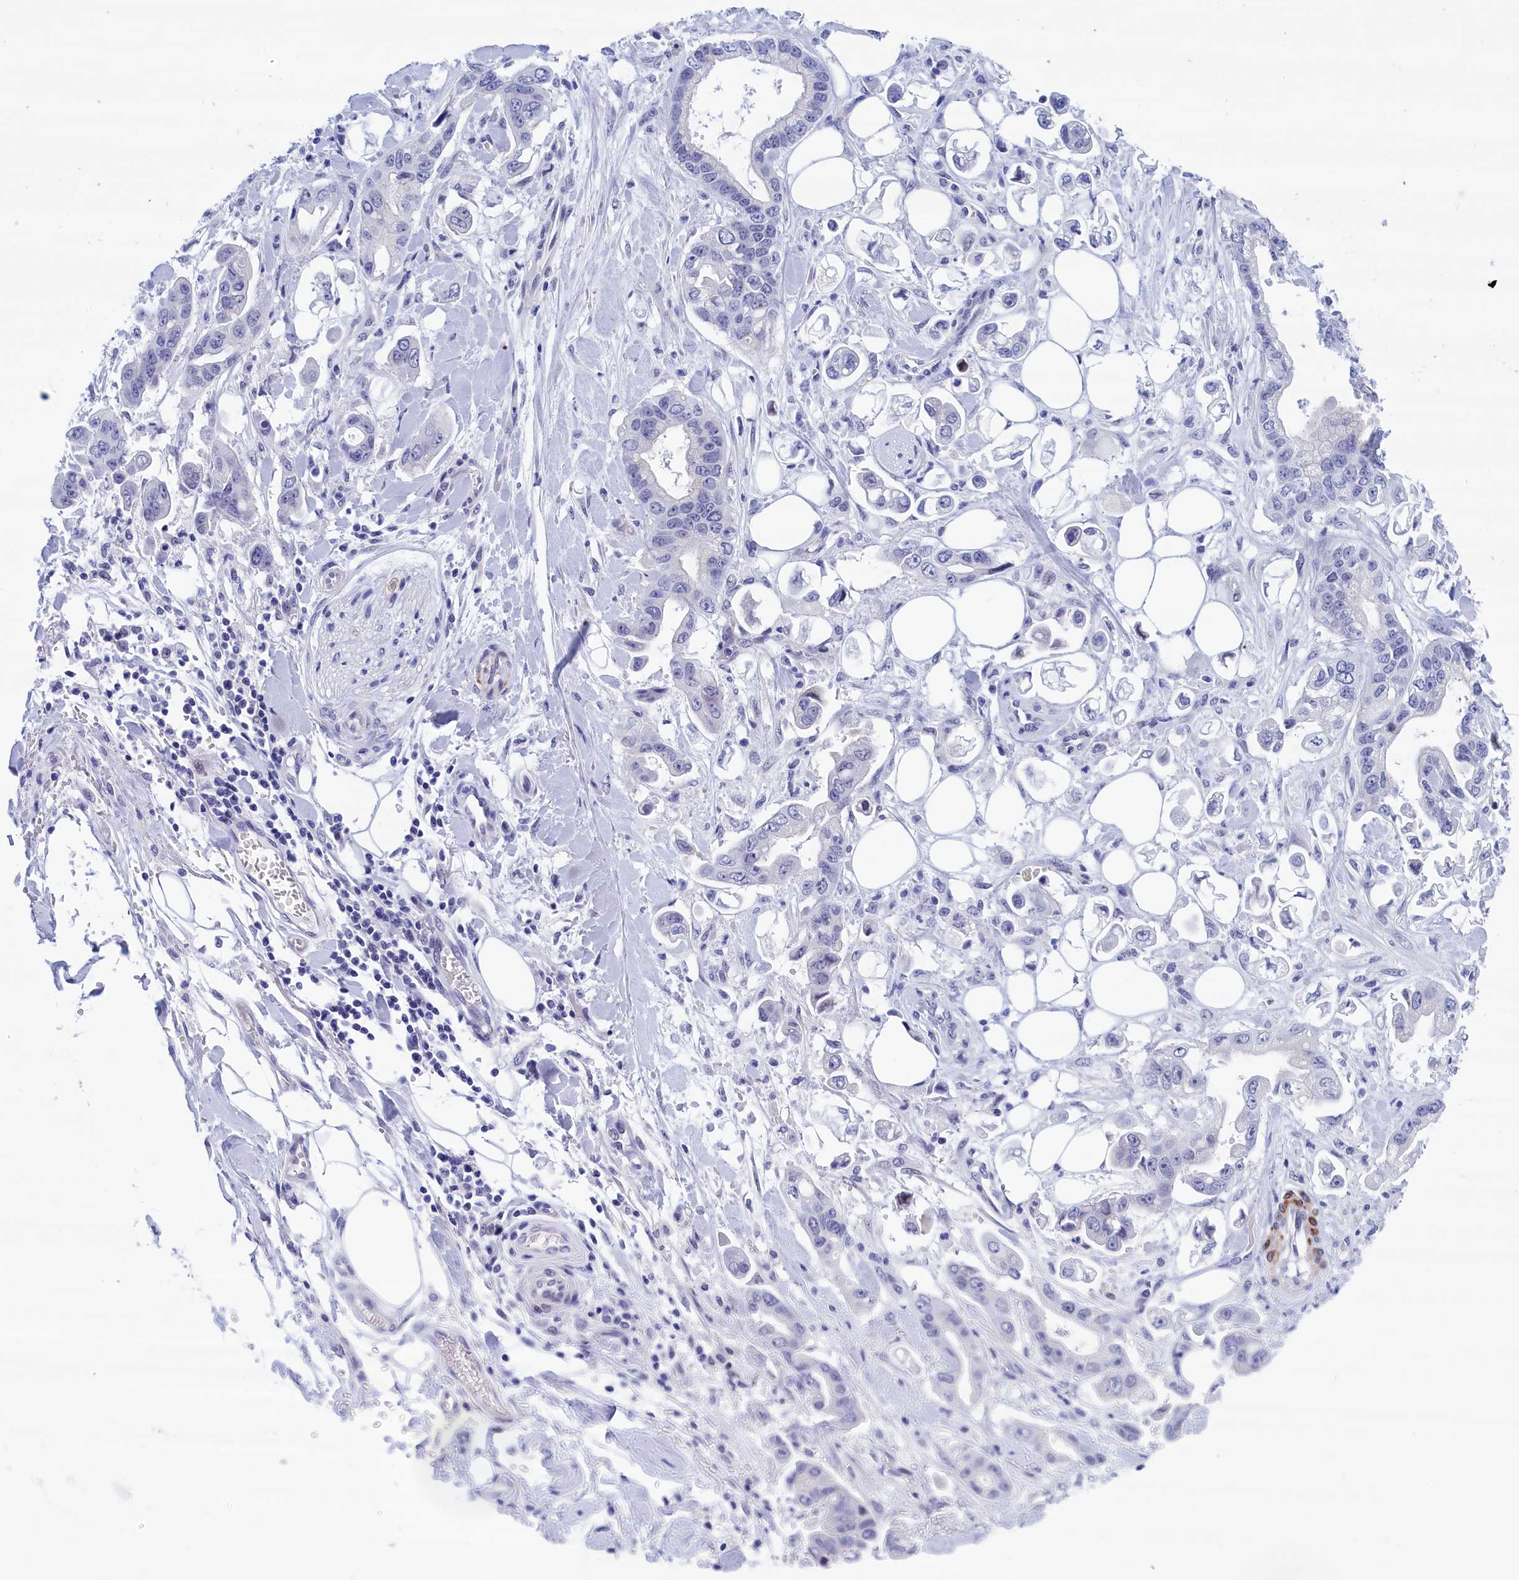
{"staining": {"intensity": "negative", "quantity": "none", "location": "none"}, "tissue": "stomach cancer", "cell_type": "Tumor cells", "image_type": "cancer", "snomed": [{"axis": "morphology", "description": "Adenocarcinoma, NOS"}, {"axis": "topography", "description": "Stomach"}], "caption": "Tumor cells are negative for brown protein staining in stomach cancer (adenocarcinoma).", "gene": "WDR83", "patient": {"sex": "male", "age": 62}}